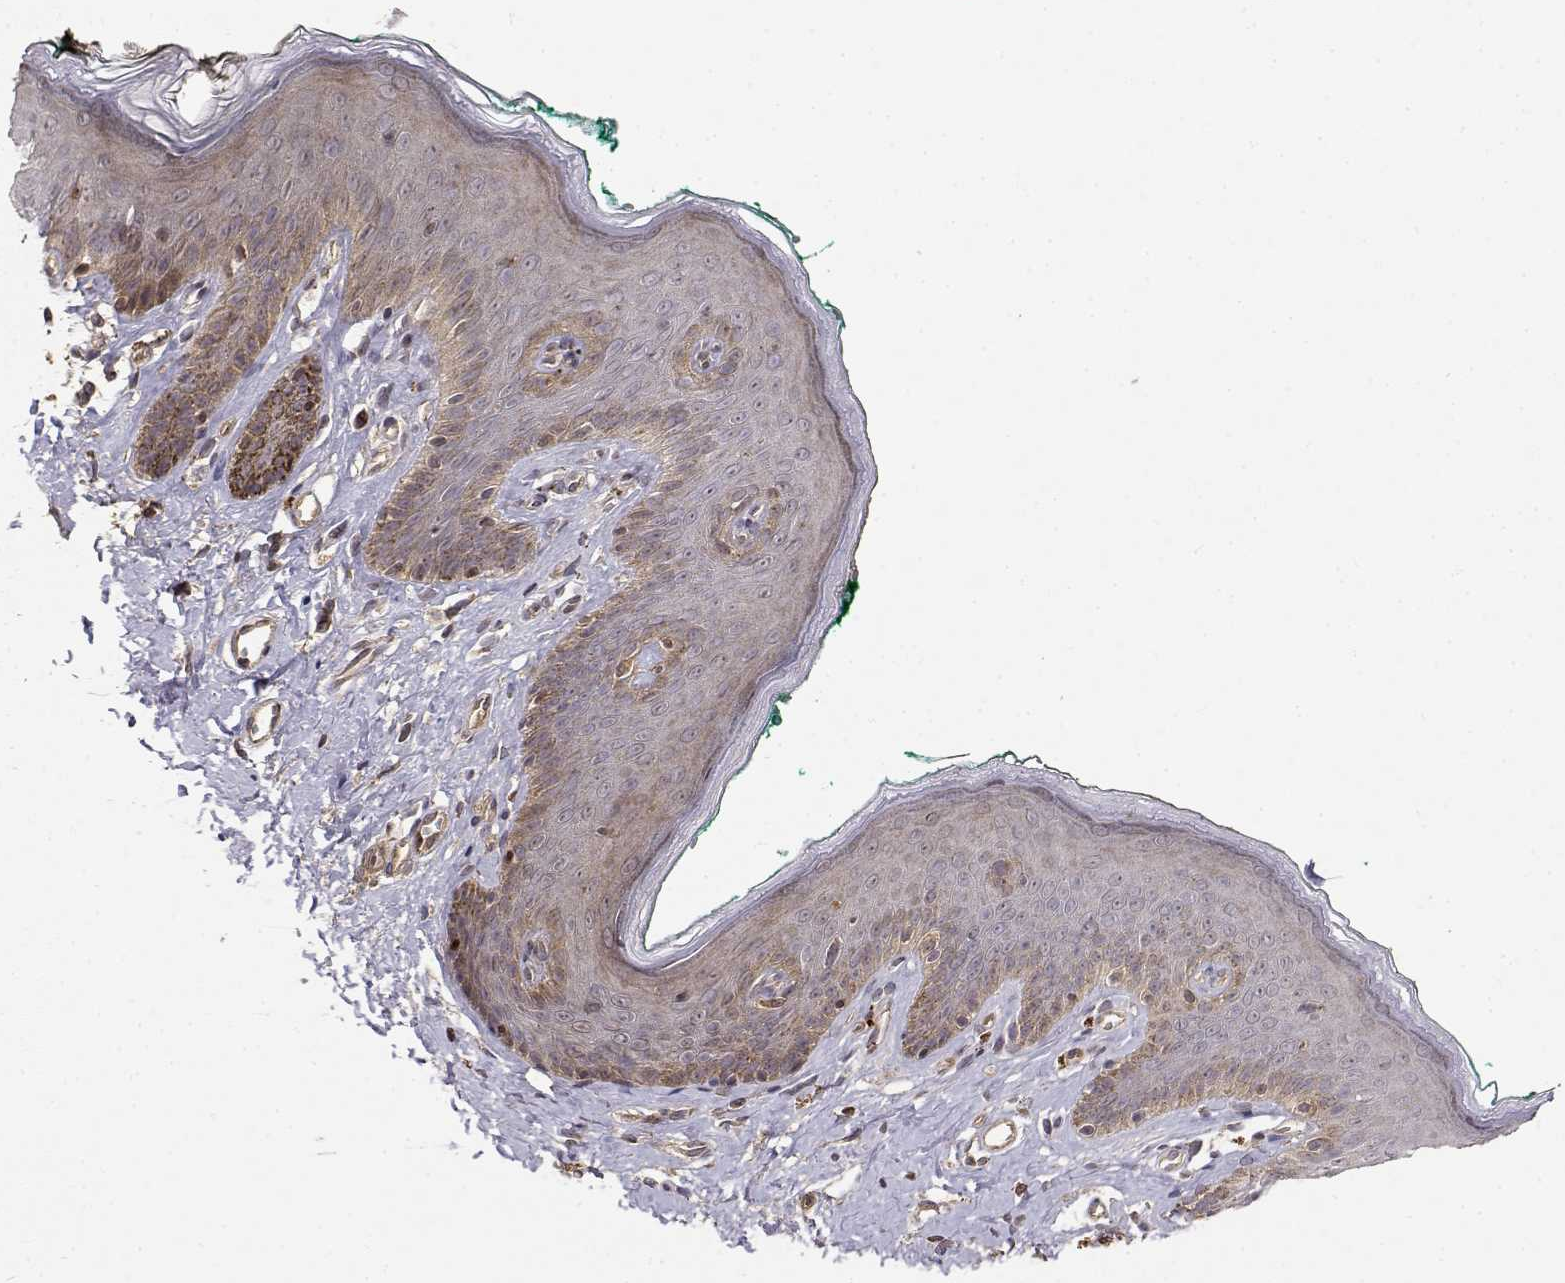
{"staining": {"intensity": "weak", "quantity": "25%-75%", "location": "cytoplasmic/membranous"}, "tissue": "skin", "cell_type": "Epidermal cells", "image_type": "normal", "snomed": [{"axis": "morphology", "description": "Normal tissue, NOS"}, {"axis": "topography", "description": "Vulva"}], "caption": "Protein staining exhibits weak cytoplasmic/membranous expression in about 25%-75% of epidermal cells in benign skin.", "gene": "PICK1", "patient": {"sex": "female", "age": 66}}